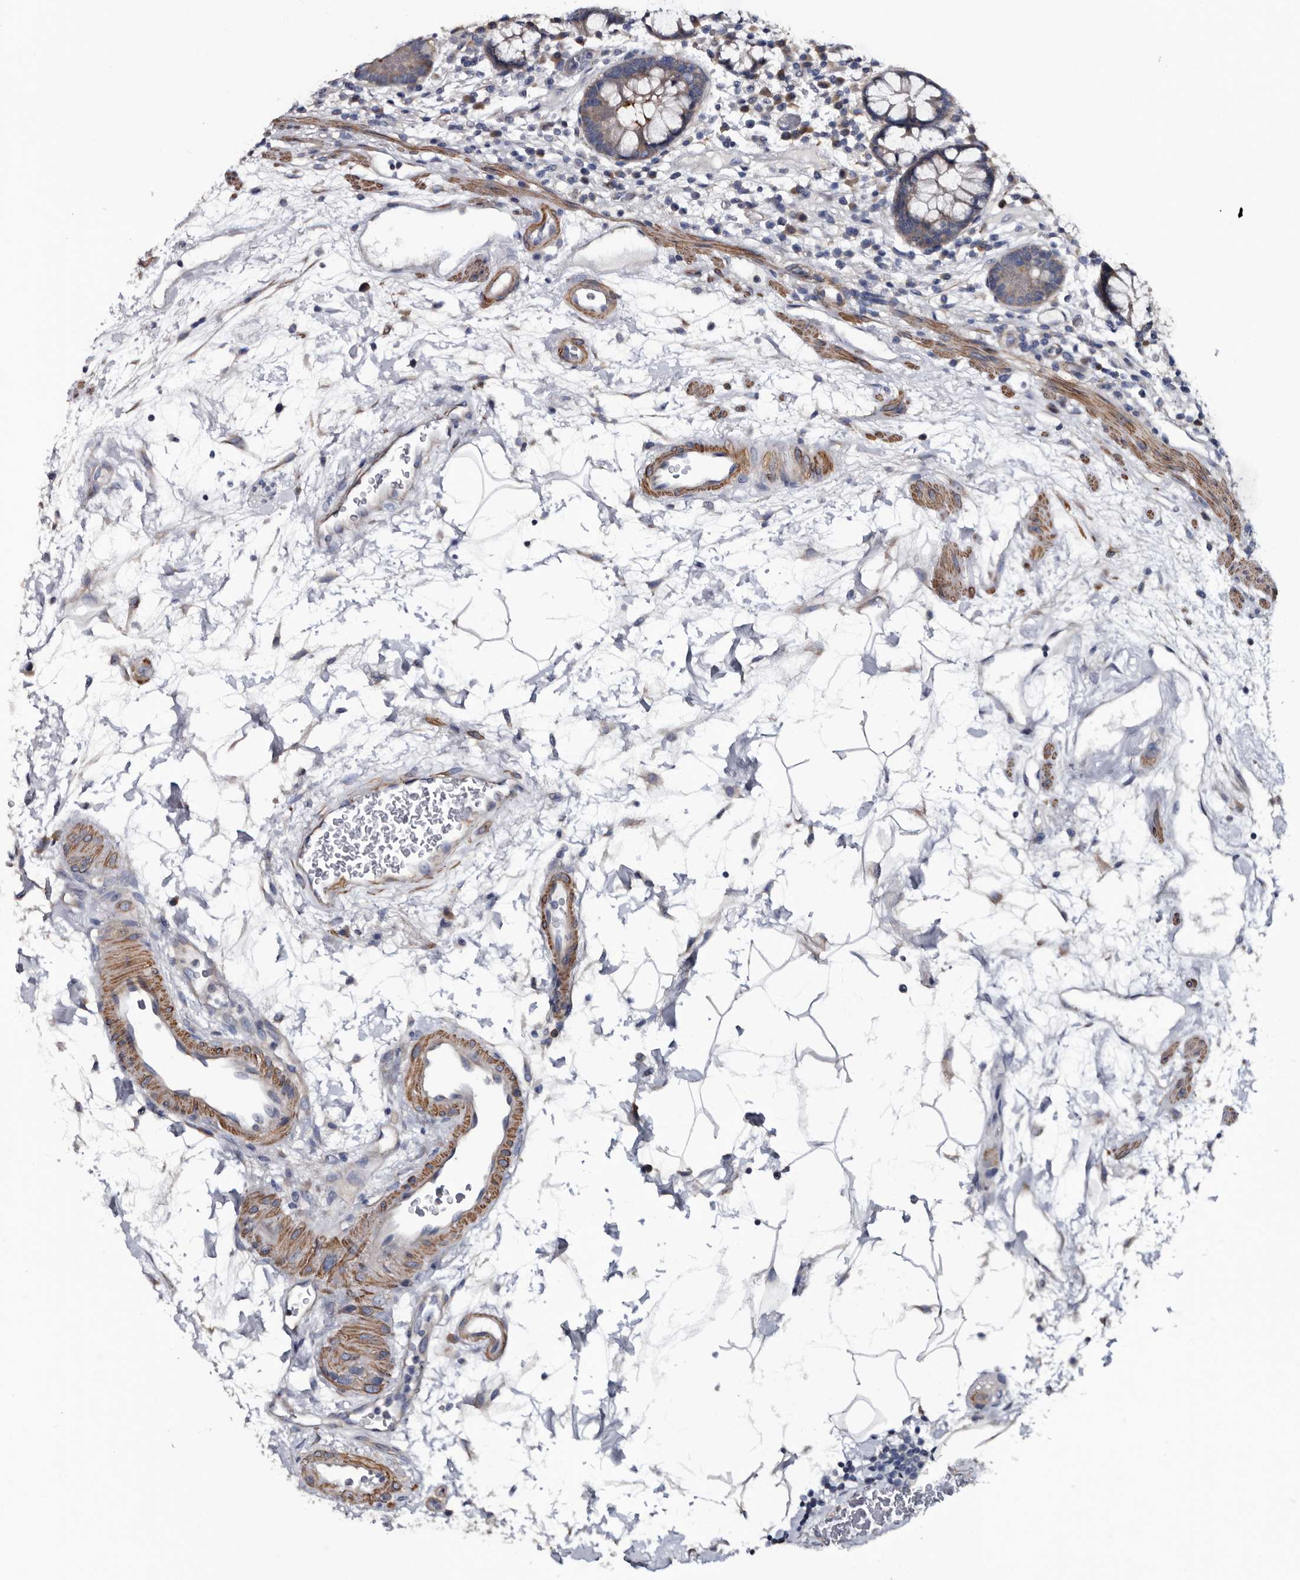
{"staining": {"intensity": "moderate", "quantity": ">75%", "location": "cytoplasmic/membranous"}, "tissue": "colon", "cell_type": "Endothelial cells", "image_type": "normal", "snomed": [{"axis": "morphology", "description": "Normal tissue, NOS"}, {"axis": "topography", "description": "Colon"}], "caption": "Brown immunohistochemical staining in benign colon demonstrates moderate cytoplasmic/membranous staining in approximately >75% of endothelial cells. The protein is shown in brown color, while the nuclei are stained blue.", "gene": "IARS1", "patient": {"sex": "female", "age": 79}}